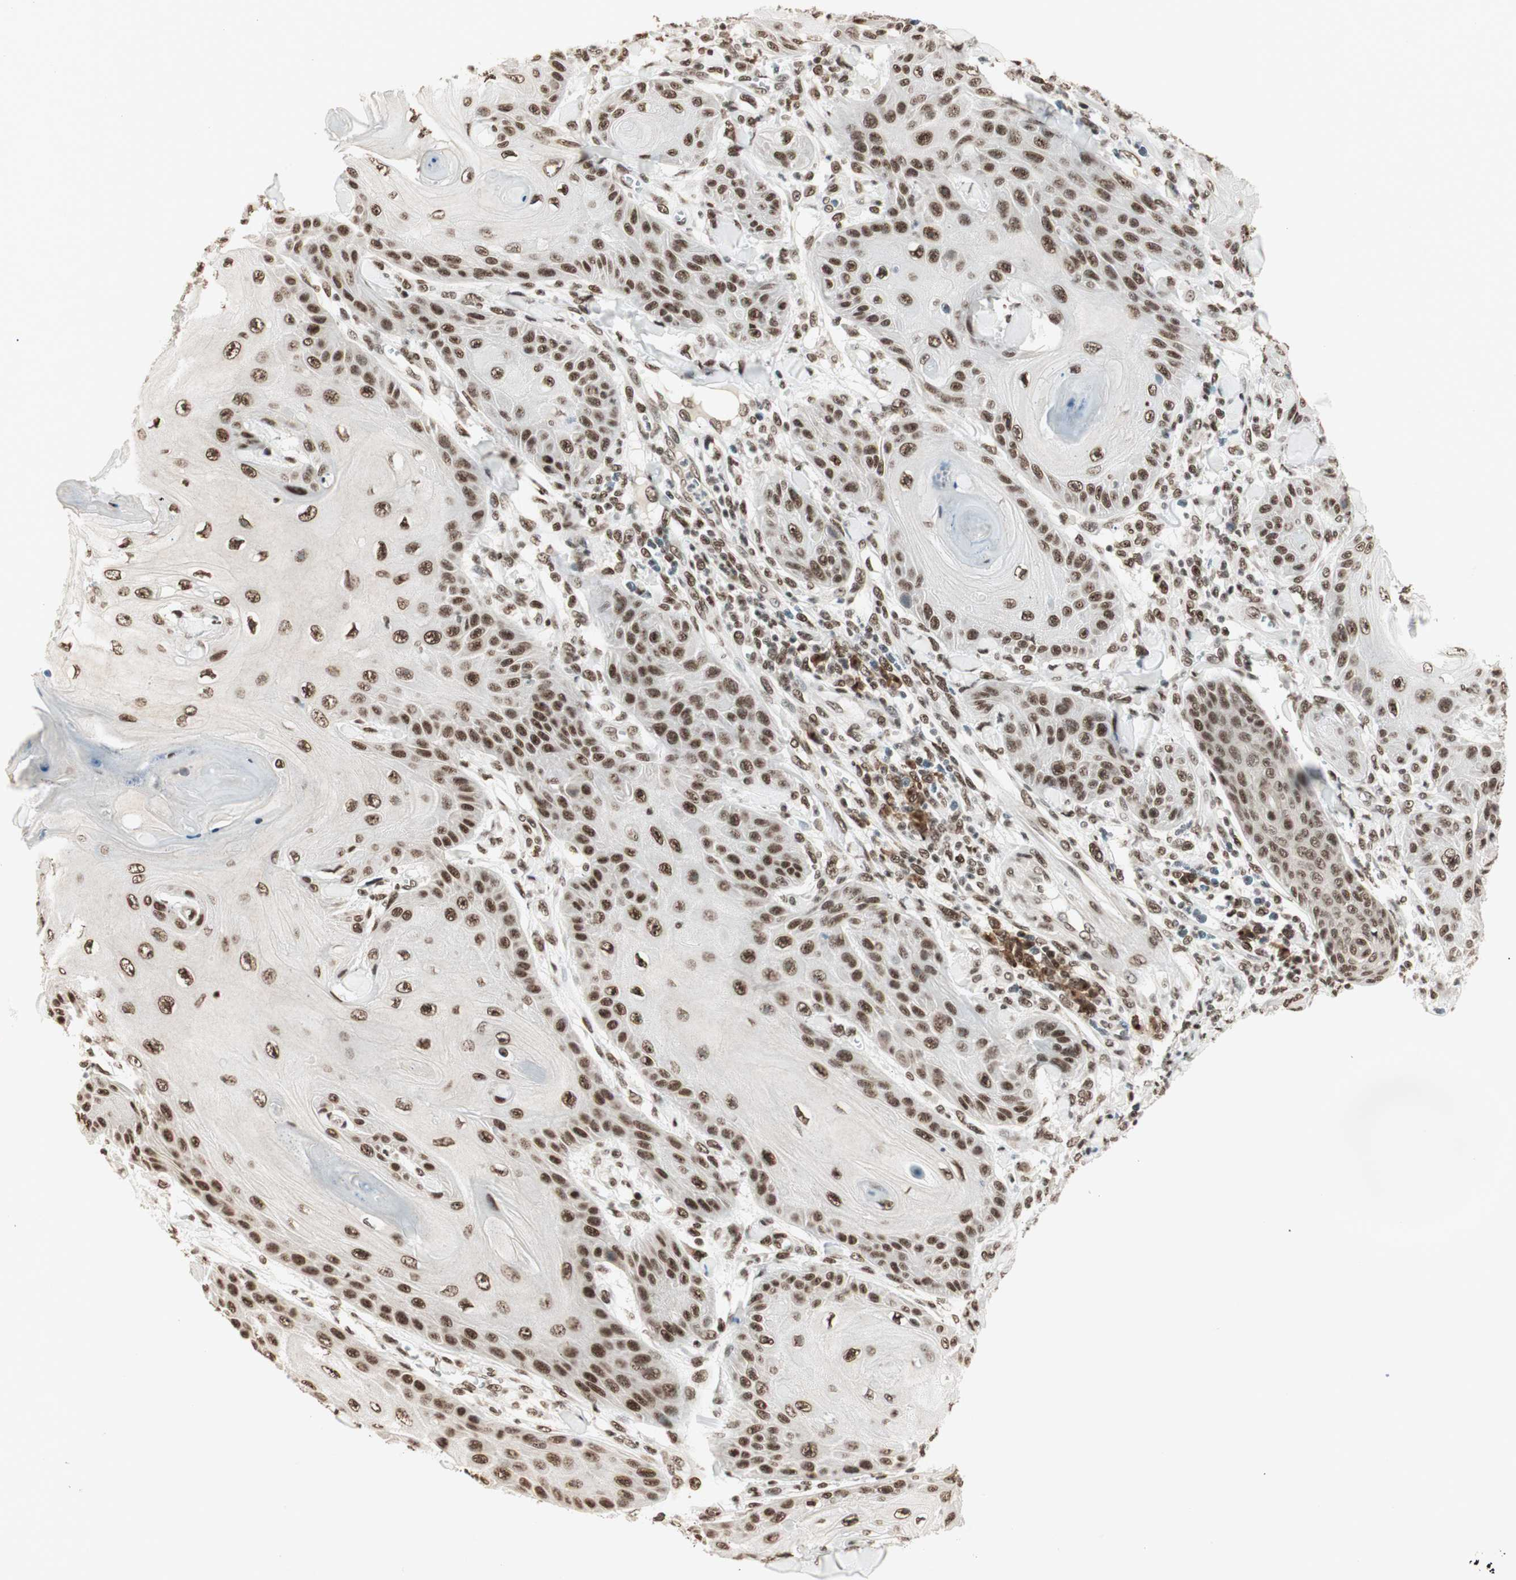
{"staining": {"intensity": "strong", "quantity": ">75%", "location": "nuclear"}, "tissue": "skin cancer", "cell_type": "Tumor cells", "image_type": "cancer", "snomed": [{"axis": "morphology", "description": "Squamous cell carcinoma, NOS"}, {"axis": "topography", "description": "Skin"}], "caption": "Protein expression analysis of skin cancer demonstrates strong nuclear staining in about >75% of tumor cells.", "gene": "SMARCE1", "patient": {"sex": "female", "age": 78}}